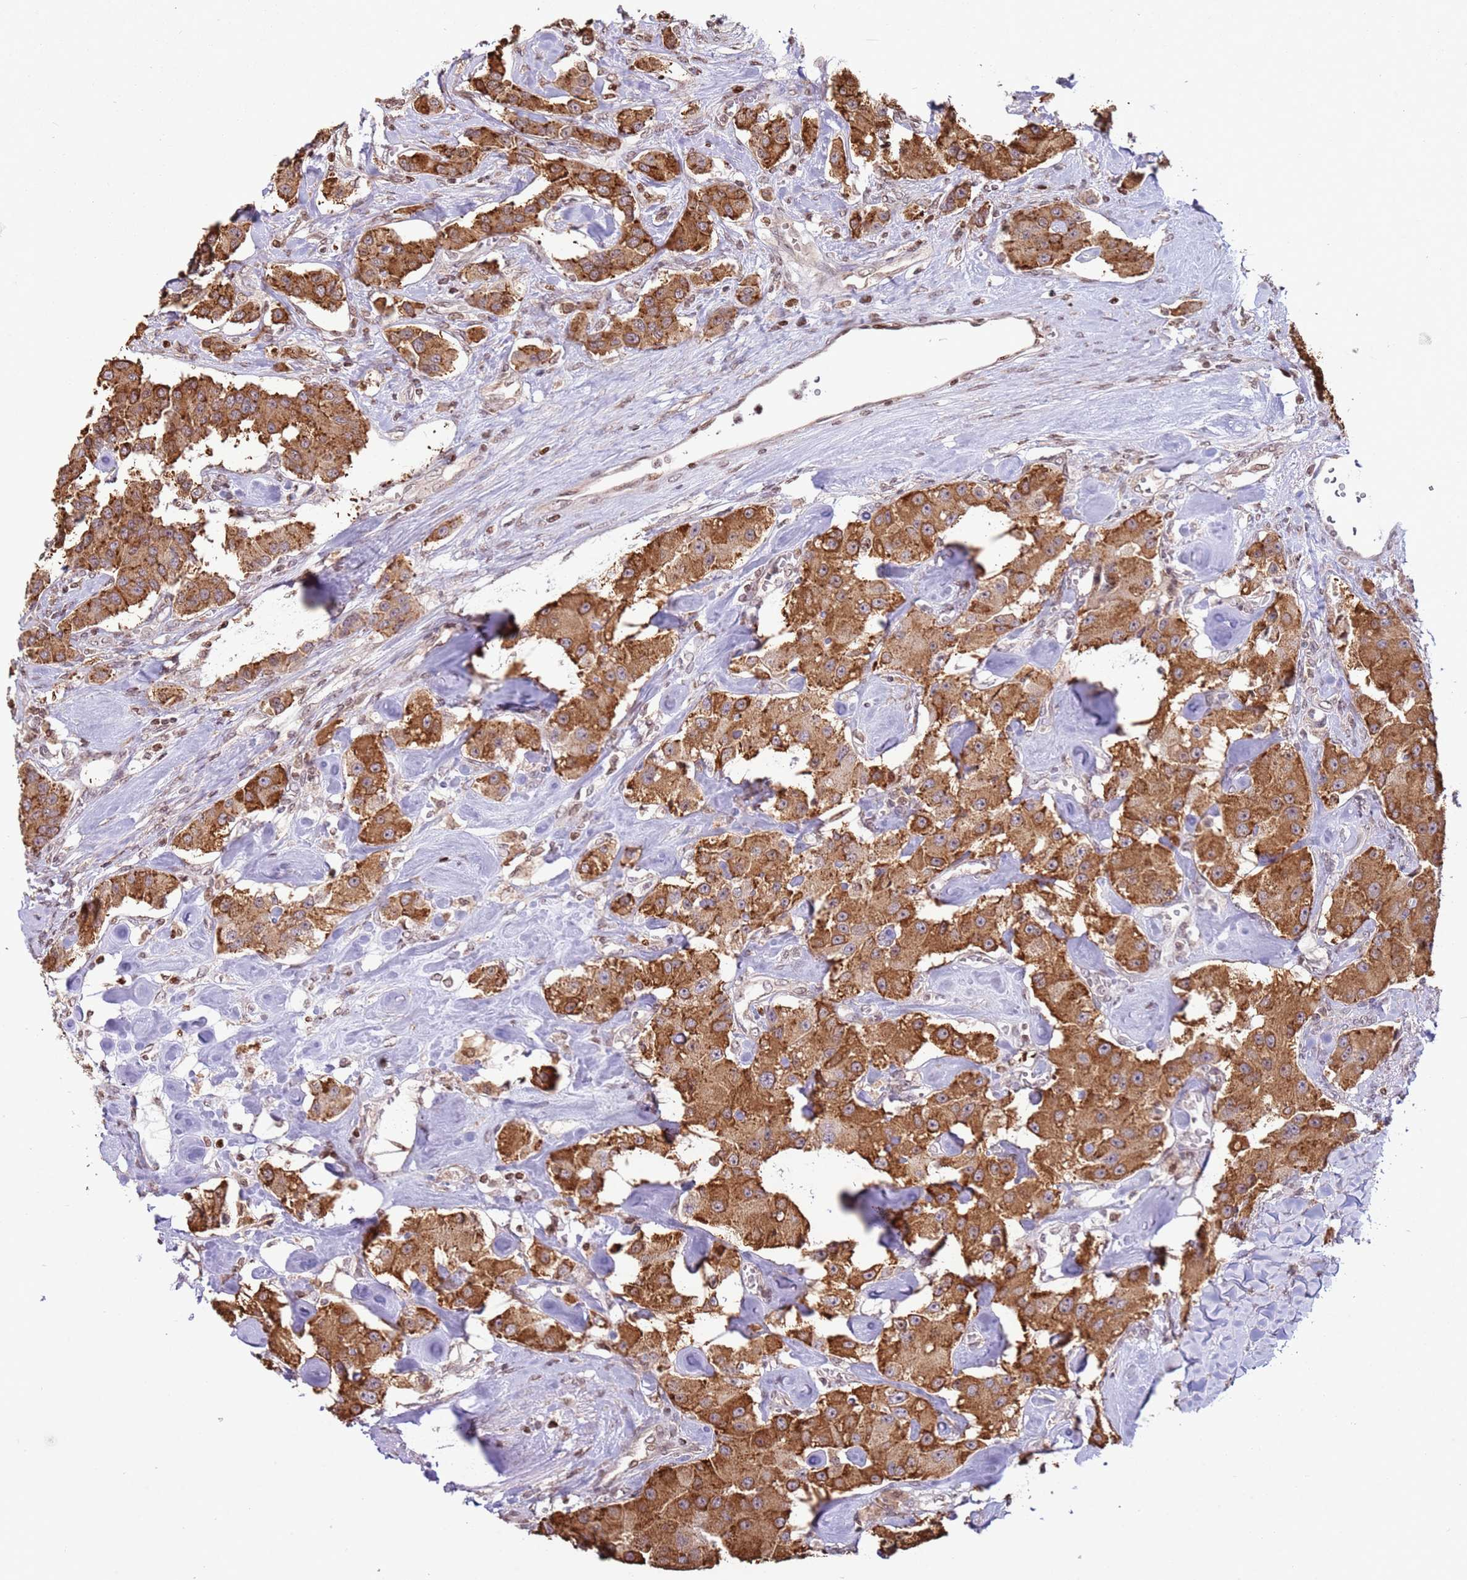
{"staining": {"intensity": "strong", "quantity": ">75%", "location": "cytoplasmic/membranous,nuclear"}, "tissue": "carcinoid", "cell_type": "Tumor cells", "image_type": "cancer", "snomed": [{"axis": "morphology", "description": "Carcinoid, malignant, NOS"}, {"axis": "topography", "description": "Pancreas"}], "caption": "About >75% of tumor cells in carcinoid show strong cytoplasmic/membranous and nuclear protein expression as visualized by brown immunohistochemical staining.", "gene": "SCAF1", "patient": {"sex": "male", "age": 41}}